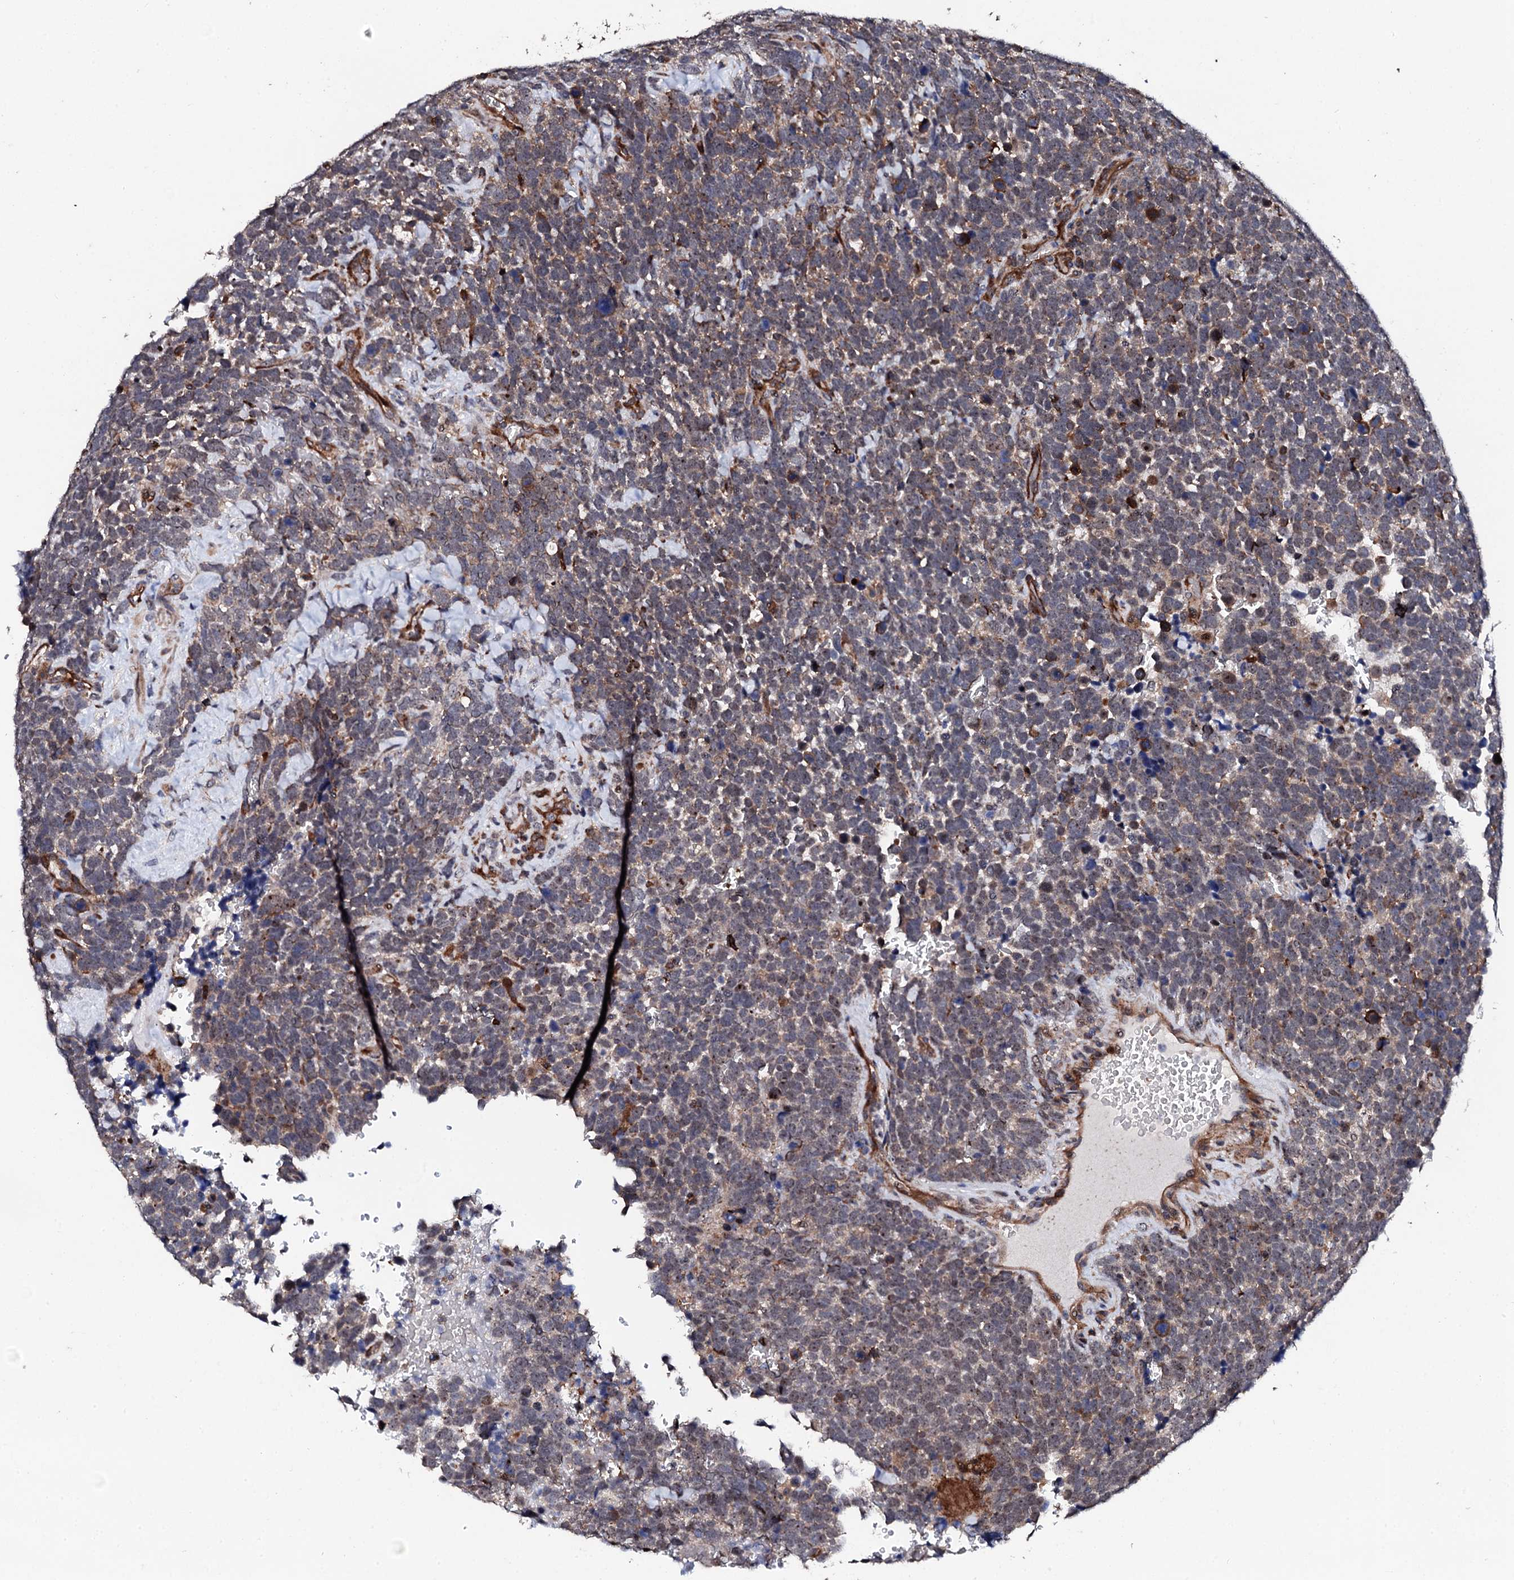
{"staining": {"intensity": "weak", "quantity": "25%-75%", "location": "cytoplasmic/membranous"}, "tissue": "urothelial cancer", "cell_type": "Tumor cells", "image_type": "cancer", "snomed": [{"axis": "morphology", "description": "Urothelial carcinoma, High grade"}, {"axis": "topography", "description": "Urinary bladder"}], "caption": "High-grade urothelial carcinoma tissue displays weak cytoplasmic/membranous expression in approximately 25%-75% of tumor cells", "gene": "GTPBP4", "patient": {"sex": "female", "age": 82}}